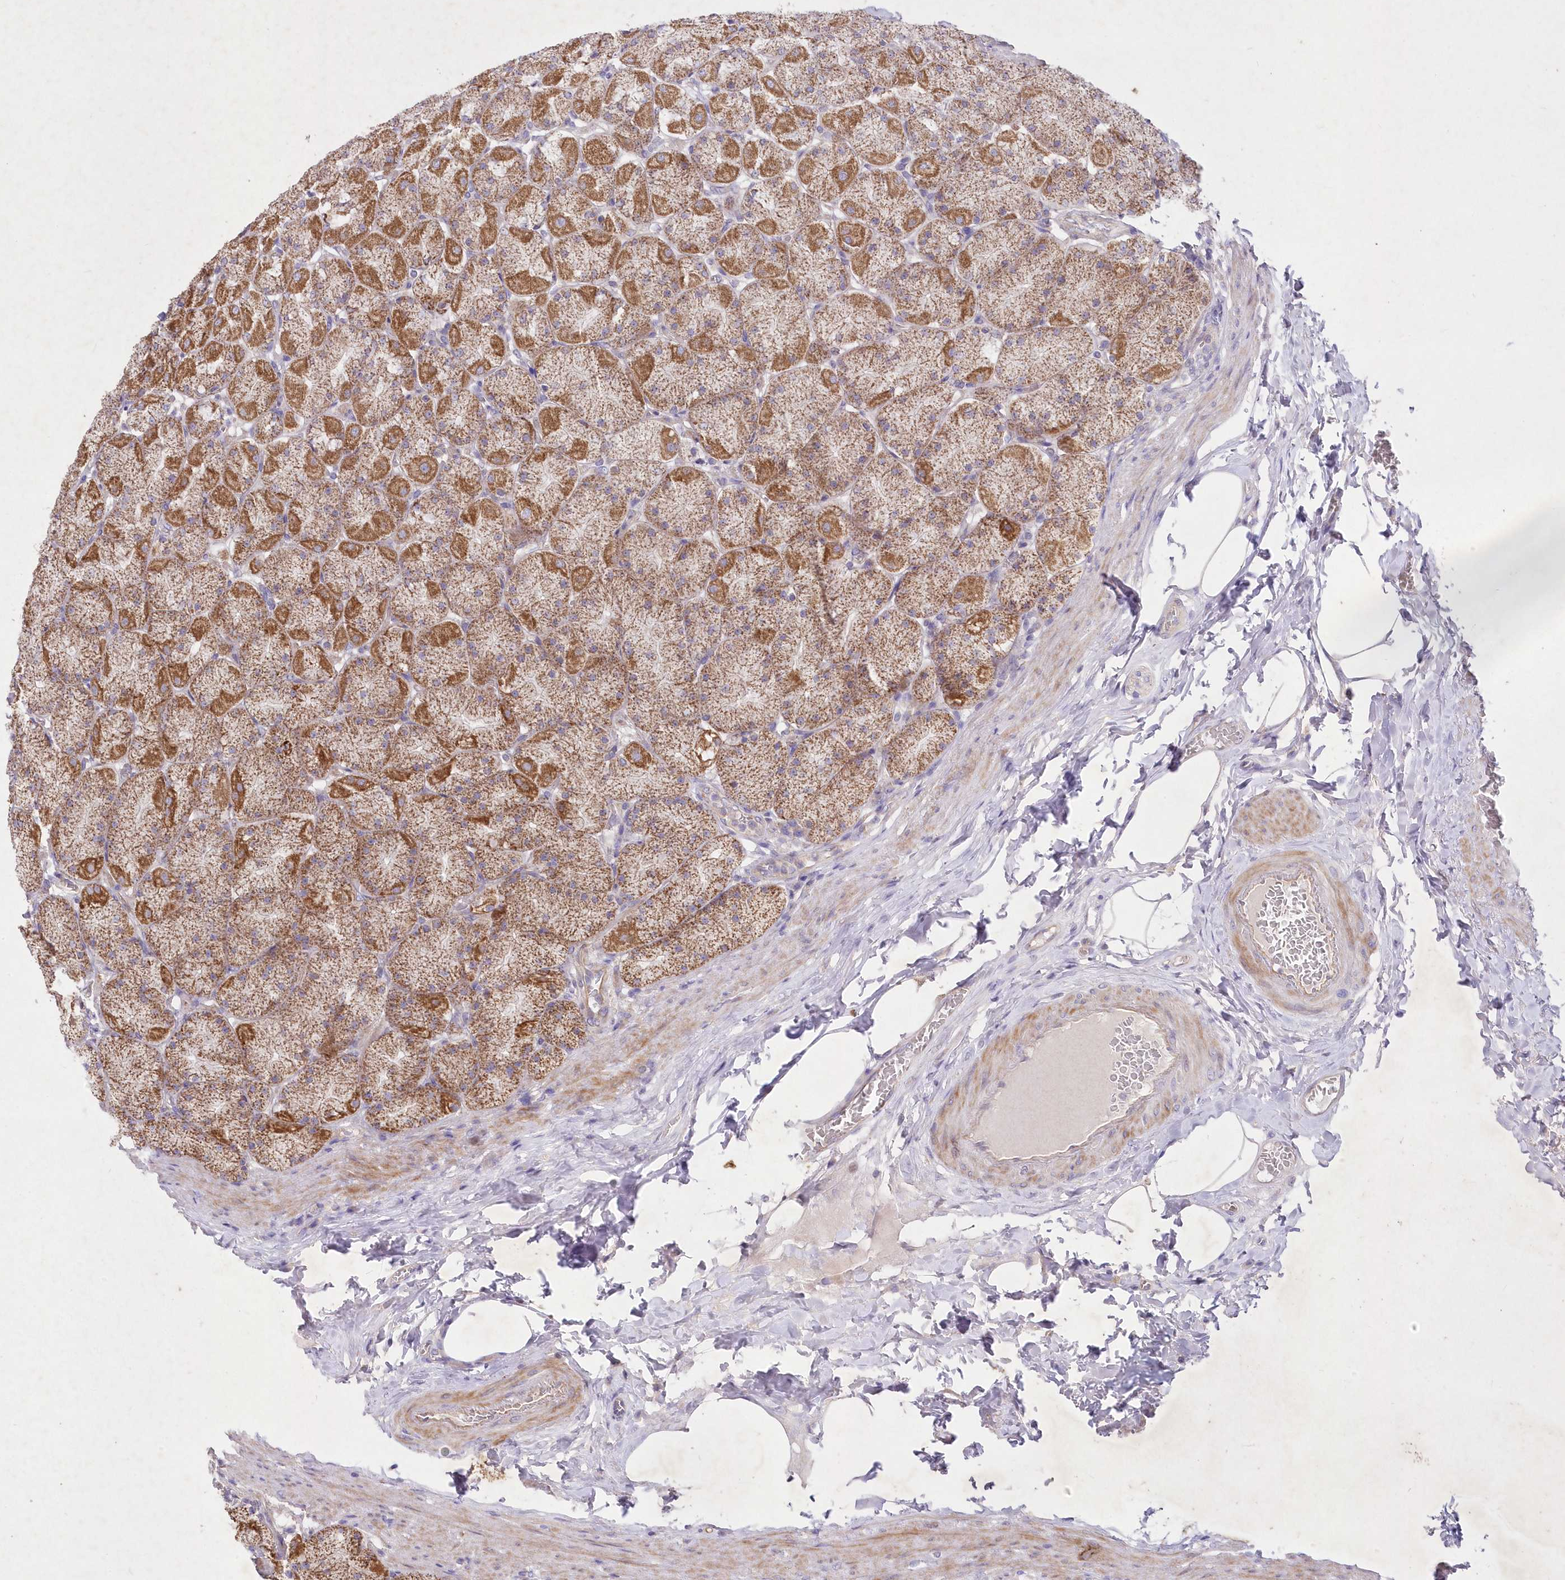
{"staining": {"intensity": "strong", "quantity": "25%-75%", "location": "cytoplasmic/membranous"}, "tissue": "stomach", "cell_type": "Glandular cells", "image_type": "normal", "snomed": [{"axis": "morphology", "description": "Normal tissue, NOS"}, {"axis": "topography", "description": "Stomach, upper"}], "caption": "Immunohistochemical staining of benign stomach displays 25%-75% levels of strong cytoplasmic/membranous protein staining in about 25%-75% of glandular cells.", "gene": "ITSN2", "patient": {"sex": "female", "age": 56}}